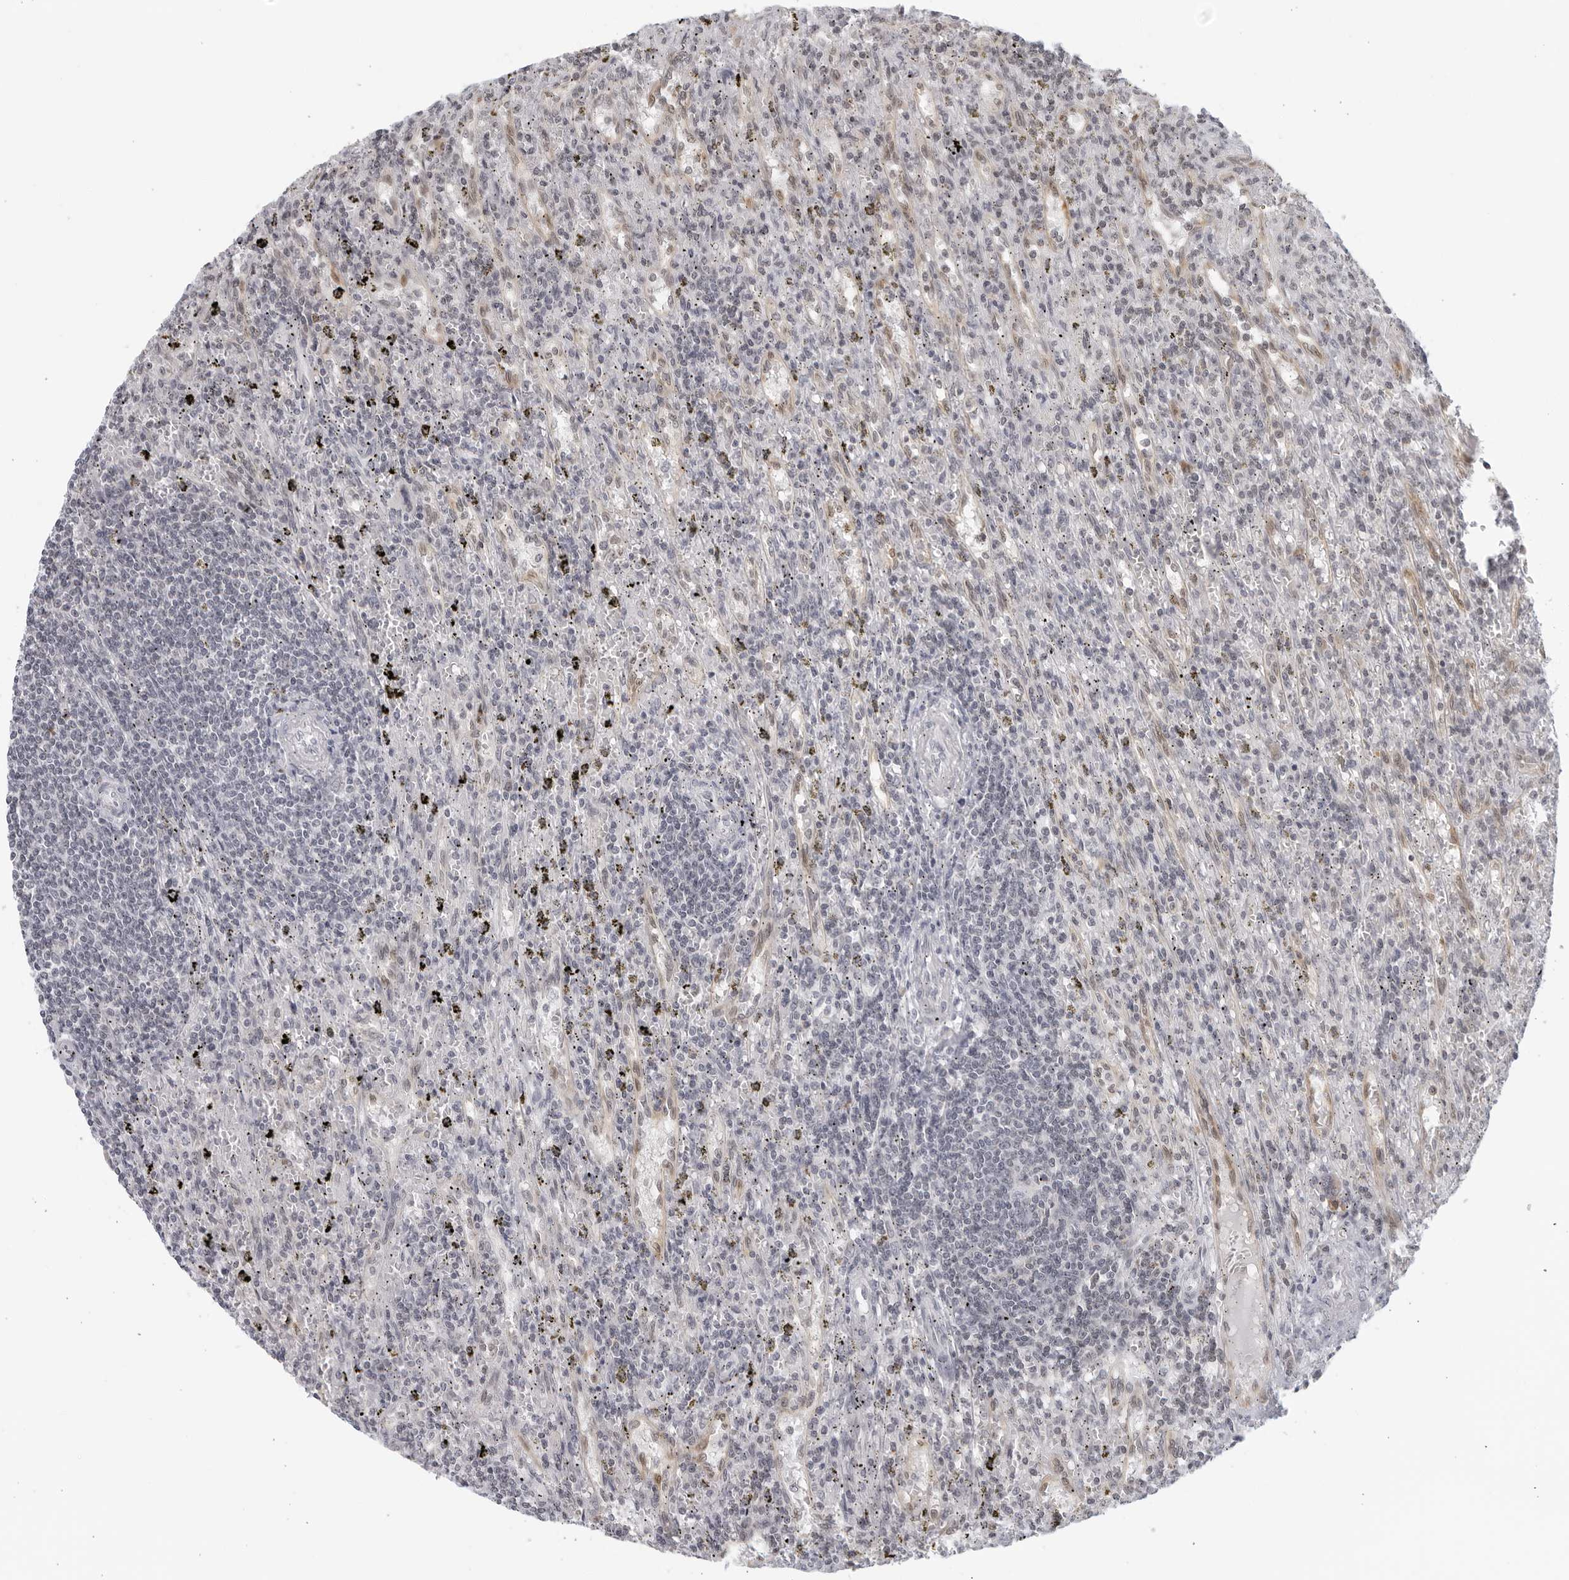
{"staining": {"intensity": "negative", "quantity": "none", "location": "none"}, "tissue": "lymphoma", "cell_type": "Tumor cells", "image_type": "cancer", "snomed": [{"axis": "morphology", "description": "Malignant lymphoma, non-Hodgkin's type, Low grade"}, {"axis": "topography", "description": "Spleen"}], "caption": "The immunohistochemistry image has no significant staining in tumor cells of lymphoma tissue.", "gene": "RAB11FIP3", "patient": {"sex": "male", "age": 76}}